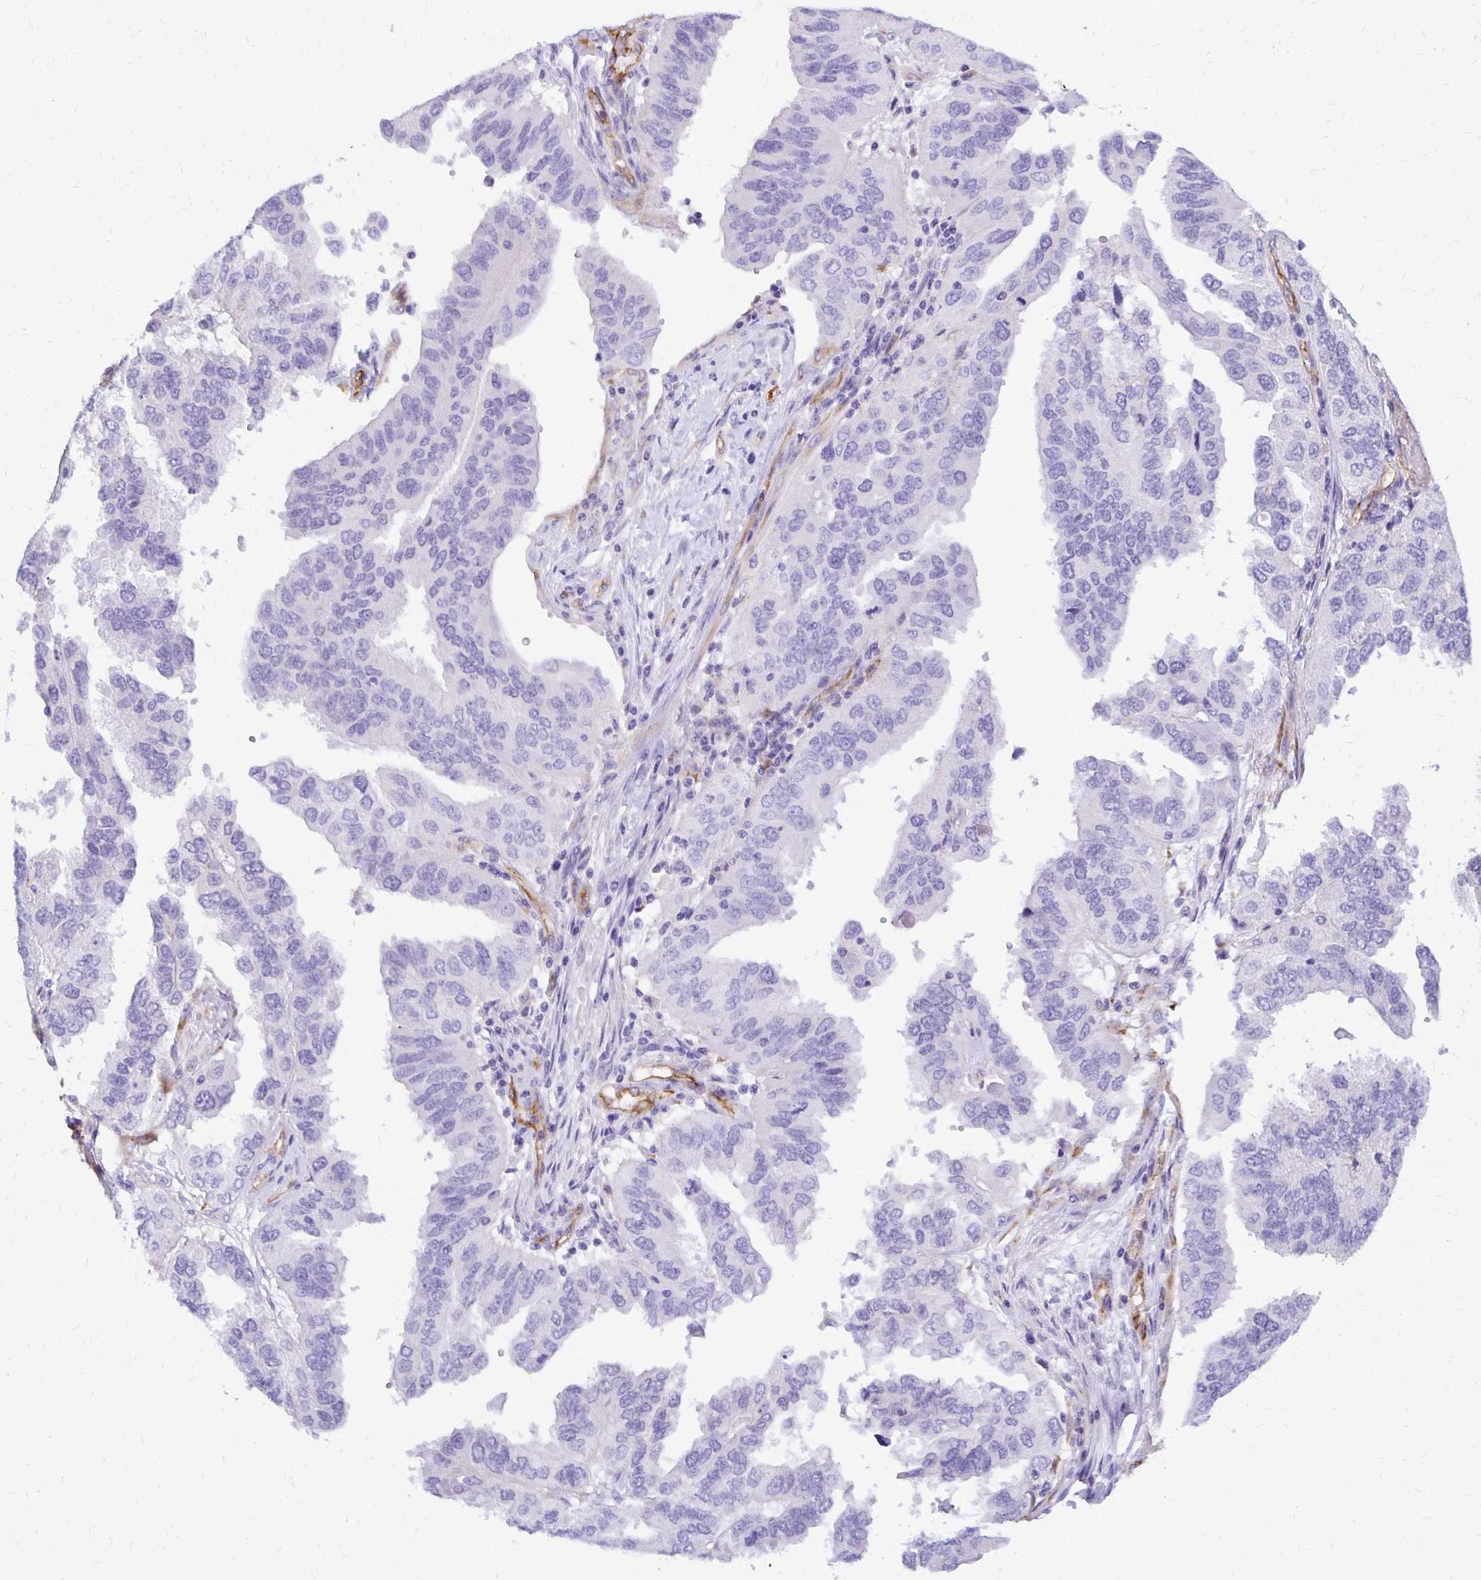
{"staining": {"intensity": "negative", "quantity": "none", "location": "none"}, "tissue": "ovarian cancer", "cell_type": "Tumor cells", "image_type": "cancer", "snomed": [{"axis": "morphology", "description": "Cystadenocarcinoma, serous, NOS"}, {"axis": "topography", "description": "Ovary"}], "caption": "Human serous cystadenocarcinoma (ovarian) stained for a protein using immunohistochemistry shows no positivity in tumor cells.", "gene": "TTYH1", "patient": {"sex": "female", "age": 79}}